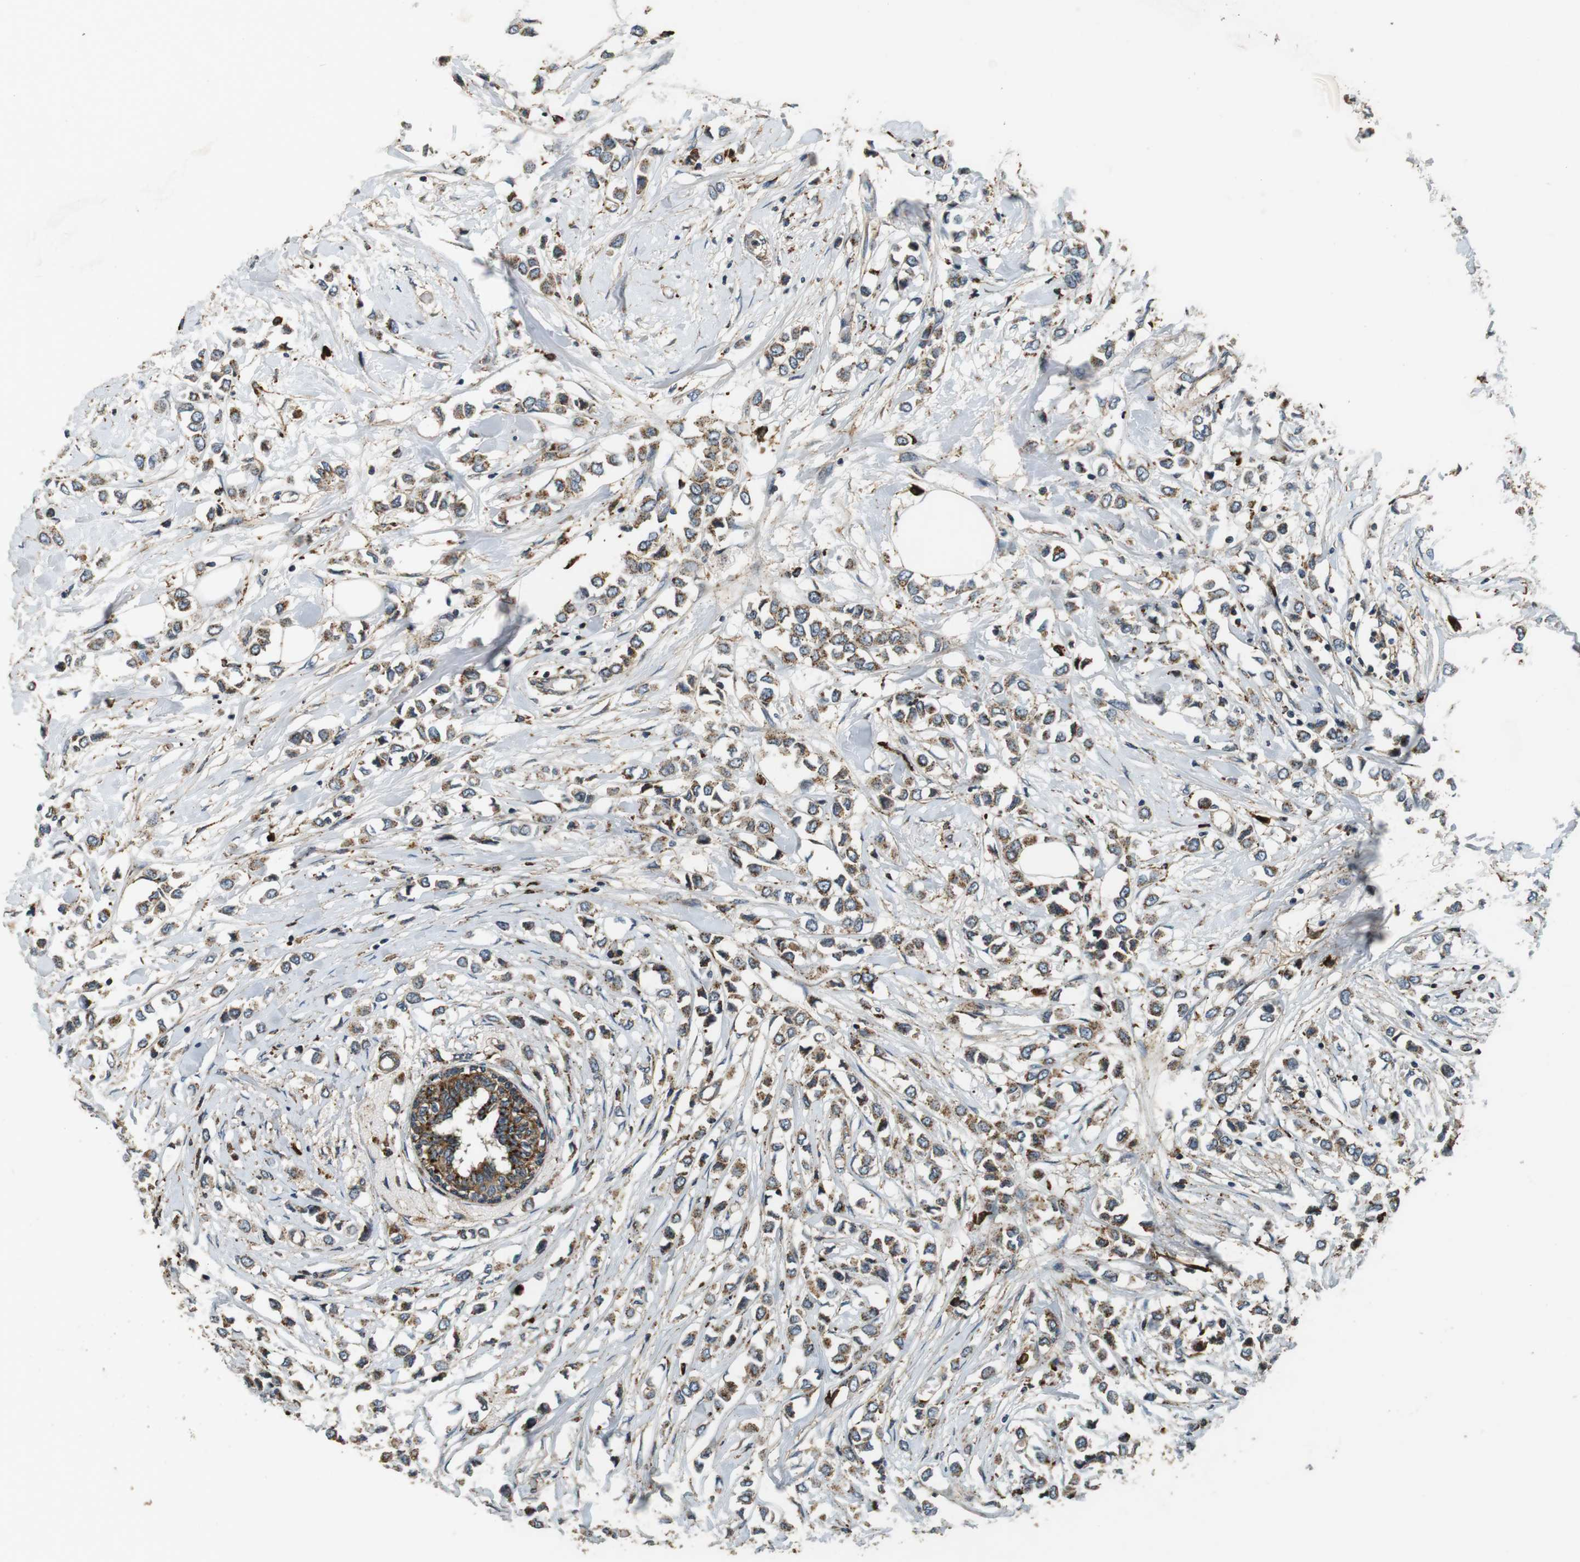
{"staining": {"intensity": "moderate", "quantity": ">75%", "location": "cytoplasmic/membranous"}, "tissue": "breast cancer", "cell_type": "Tumor cells", "image_type": "cancer", "snomed": [{"axis": "morphology", "description": "Lobular carcinoma"}, {"axis": "topography", "description": "Breast"}], "caption": "Immunohistochemistry (IHC) micrograph of human breast cancer (lobular carcinoma) stained for a protein (brown), which shows medium levels of moderate cytoplasmic/membranous staining in about >75% of tumor cells.", "gene": "TXNRD1", "patient": {"sex": "female", "age": 51}}